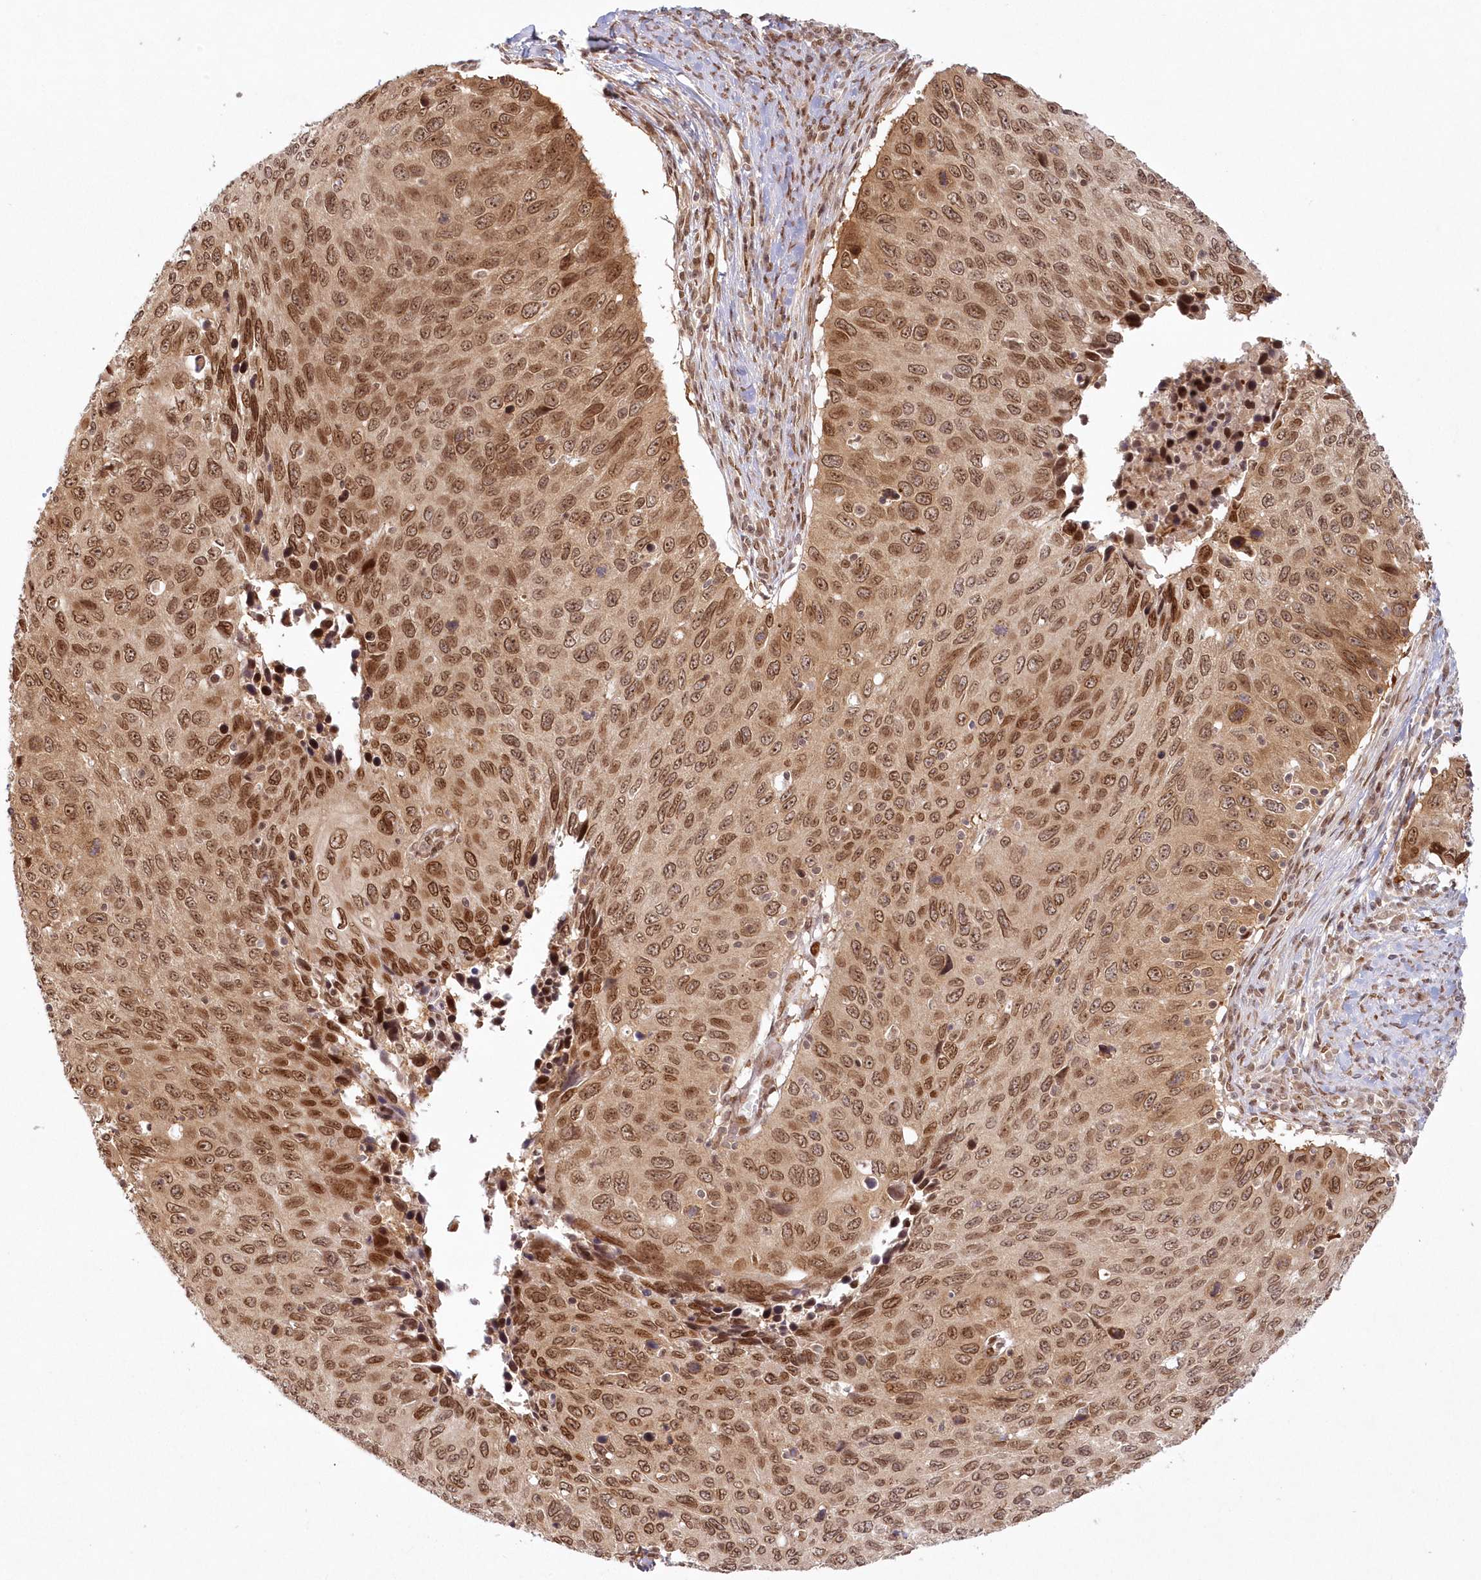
{"staining": {"intensity": "moderate", "quantity": ">75%", "location": "cytoplasmic/membranous,nuclear"}, "tissue": "cervical cancer", "cell_type": "Tumor cells", "image_type": "cancer", "snomed": [{"axis": "morphology", "description": "Squamous cell carcinoma, NOS"}, {"axis": "topography", "description": "Cervix"}], "caption": "Protein expression by immunohistochemistry displays moderate cytoplasmic/membranous and nuclear expression in approximately >75% of tumor cells in cervical squamous cell carcinoma.", "gene": "TOGARAM2", "patient": {"sex": "female", "age": 53}}